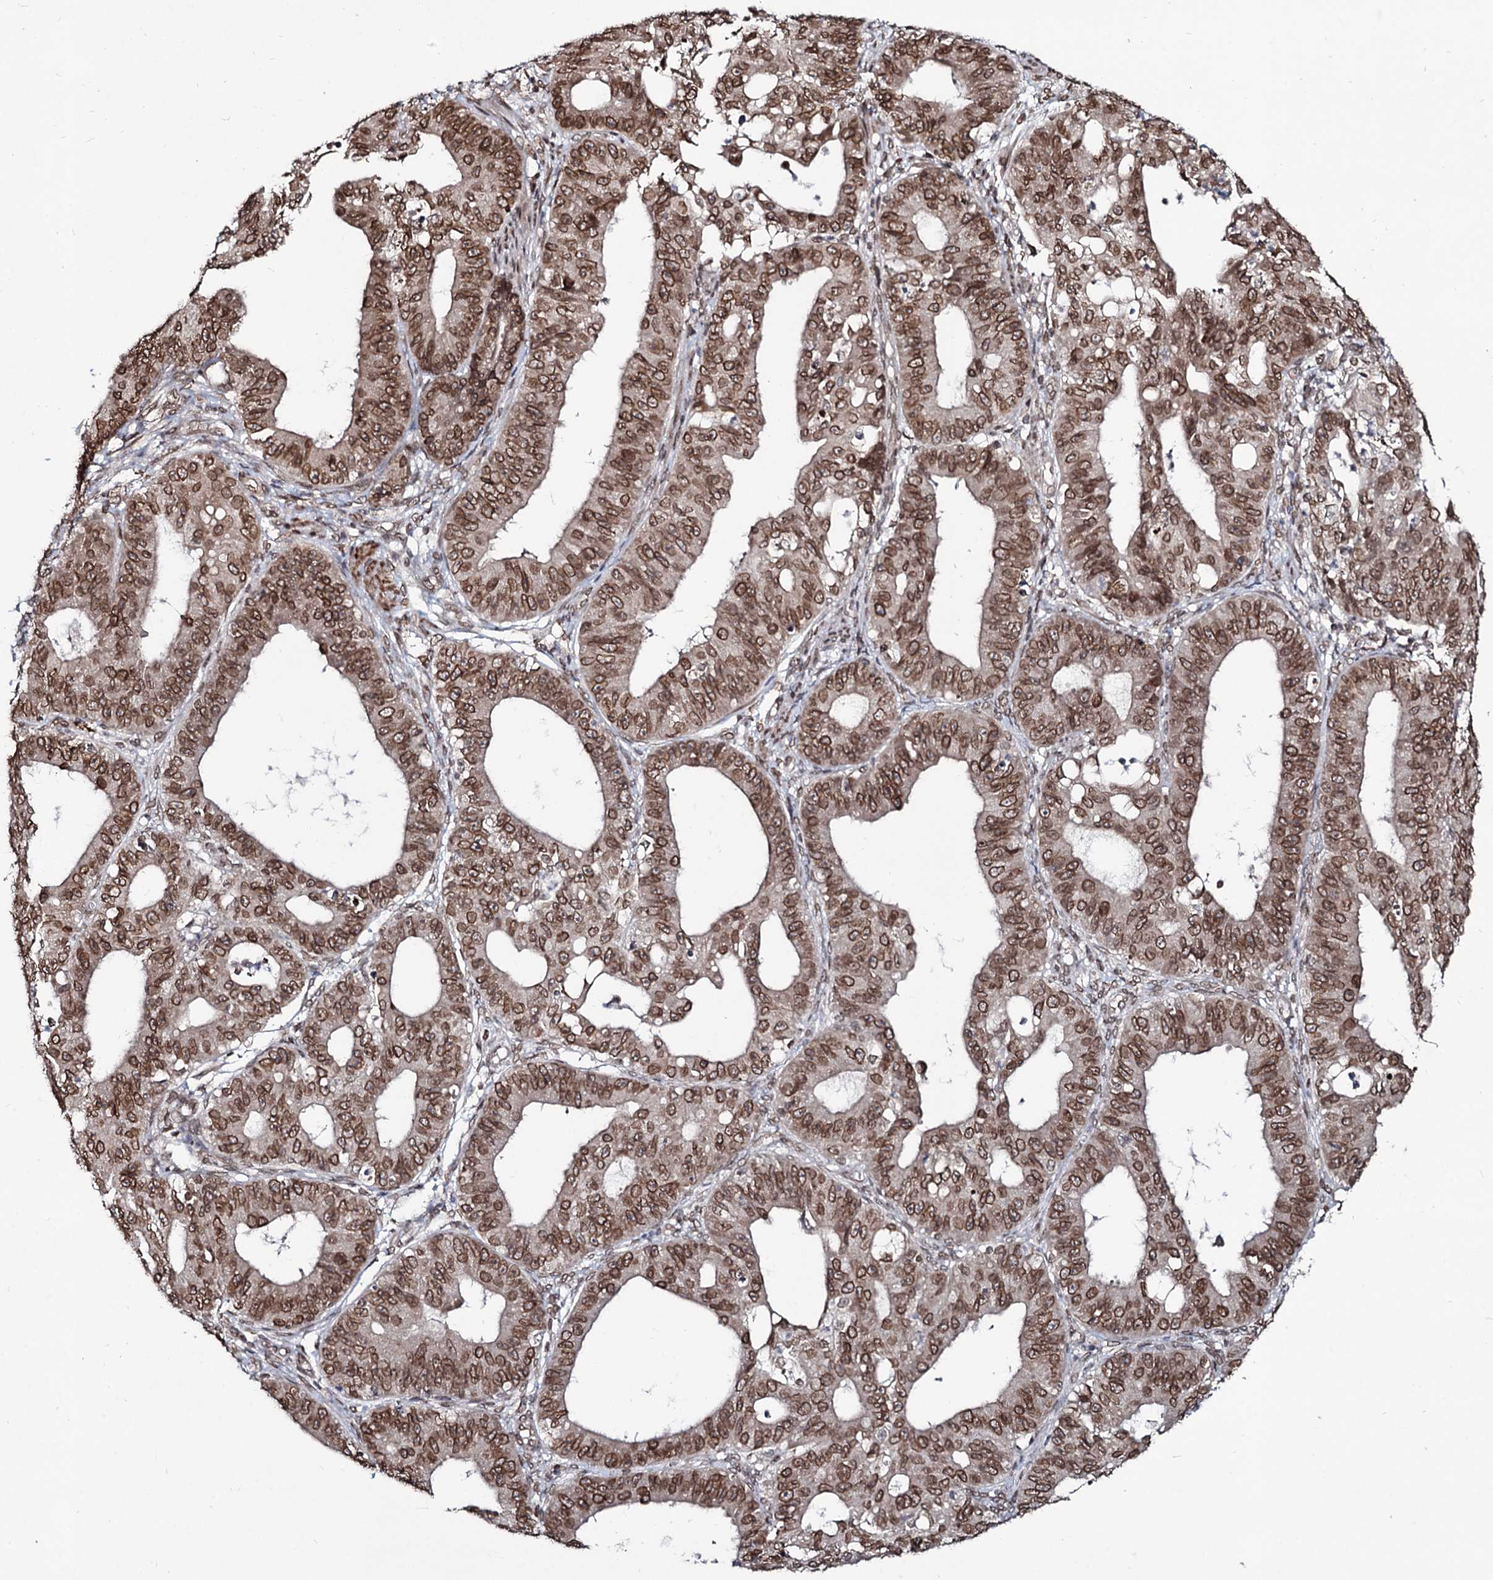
{"staining": {"intensity": "moderate", "quantity": ">75%", "location": "cytoplasmic/membranous,nuclear"}, "tissue": "ovarian cancer", "cell_type": "Tumor cells", "image_type": "cancer", "snomed": [{"axis": "morphology", "description": "Carcinoma, endometroid"}, {"axis": "topography", "description": "Appendix"}, {"axis": "topography", "description": "Ovary"}], "caption": "The image reveals staining of ovarian endometroid carcinoma, revealing moderate cytoplasmic/membranous and nuclear protein expression (brown color) within tumor cells.", "gene": "RNF6", "patient": {"sex": "female", "age": 42}}